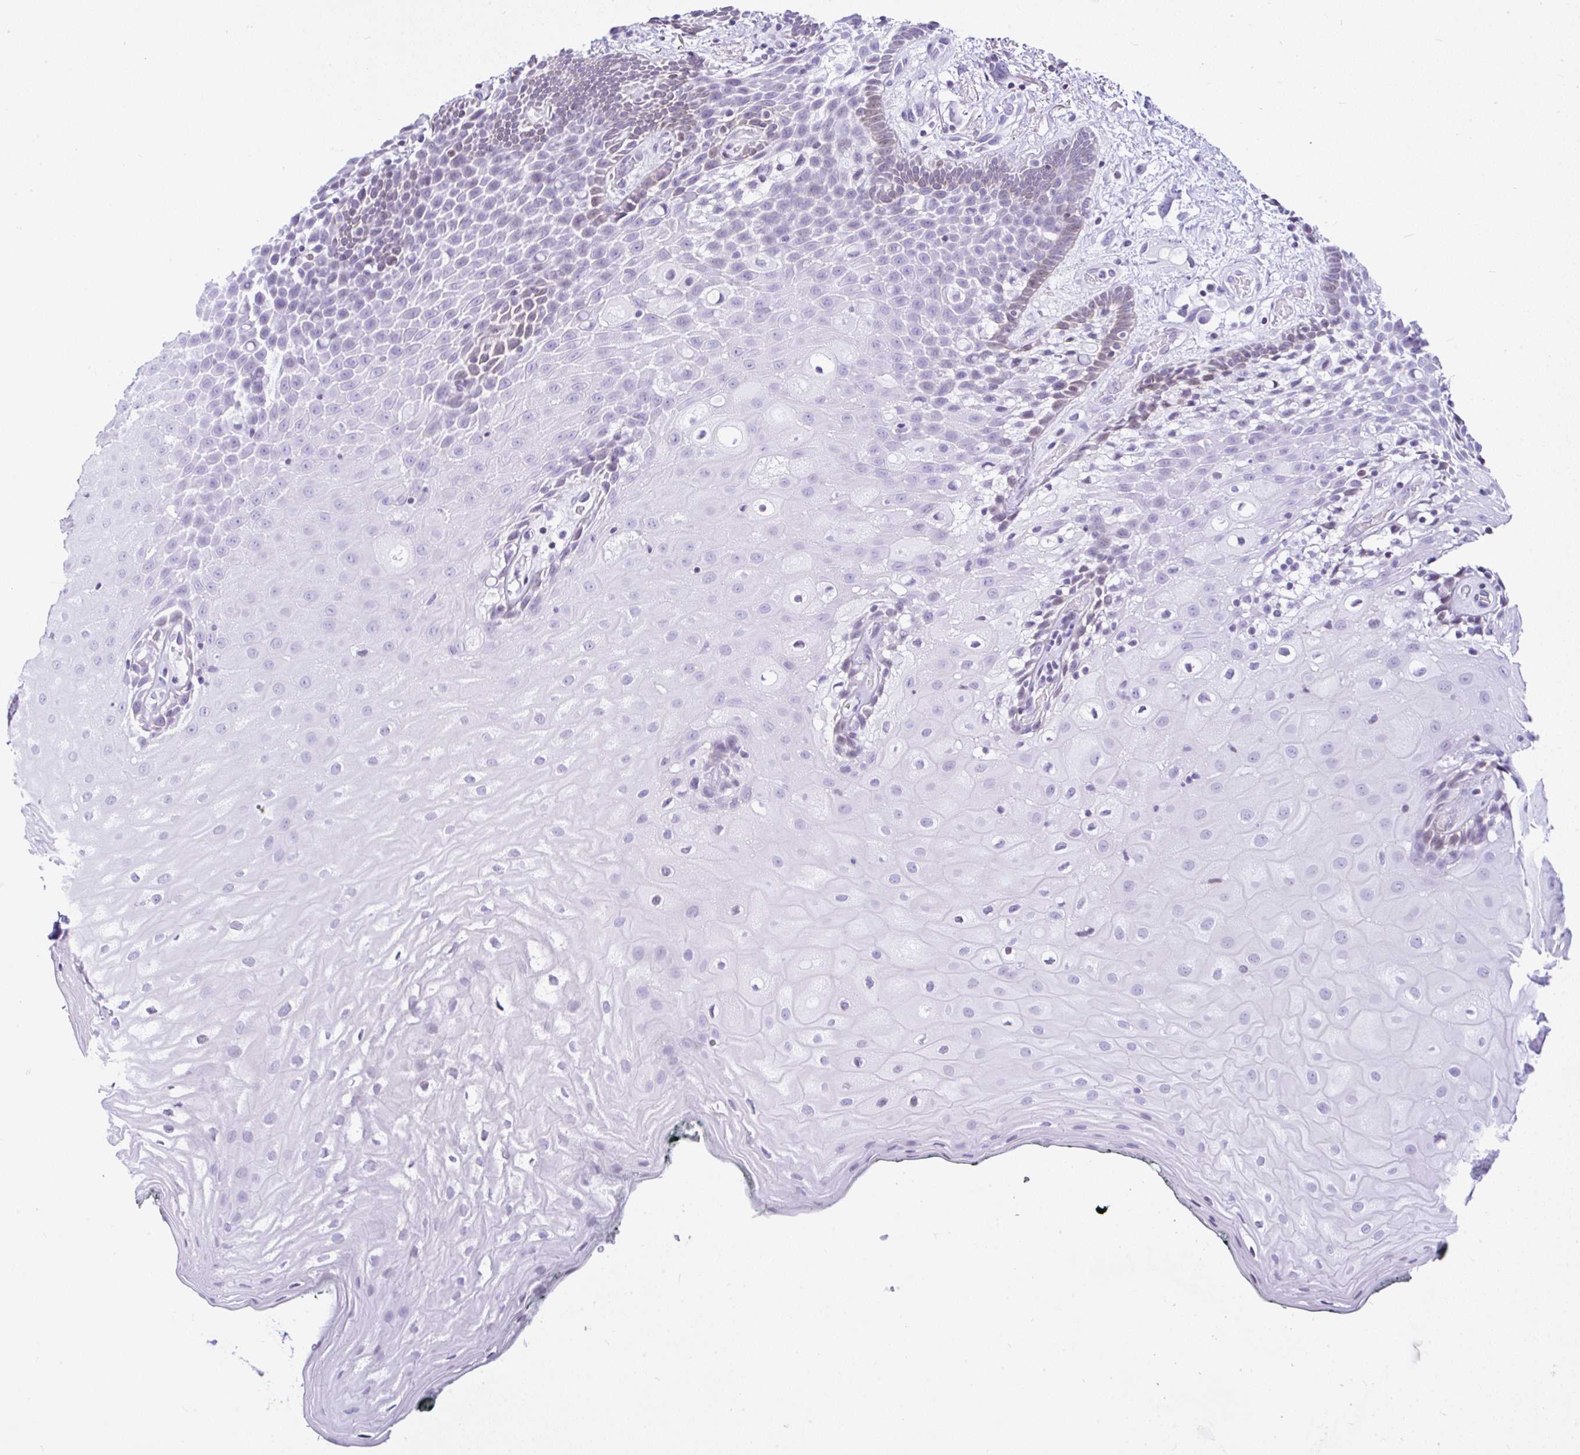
{"staining": {"intensity": "weak", "quantity": "<25%", "location": "cytoplasmic/membranous"}, "tissue": "oral mucosa", "cell_type": "Squamous epithelial cells", "image_type": "normal", "snomed": [{"axis": "morphology", "description": "Normal tissue, NOS"}, {"axis": "morphology", "description": "Squamous cell carcinoma, NOS"}, {"axis": "topography", "description": "Oral tissue"}, {"axis": "topography", "description": "Head-Neck"}], "caption": "Immunohistochemistry (IHC) image of unremarkable human oral mucosa stained for a protein (brown), which displays no expression in squamous epithelial cells.", "gene": "KRT27", "patient": {"sex": "male", "age": 64}}